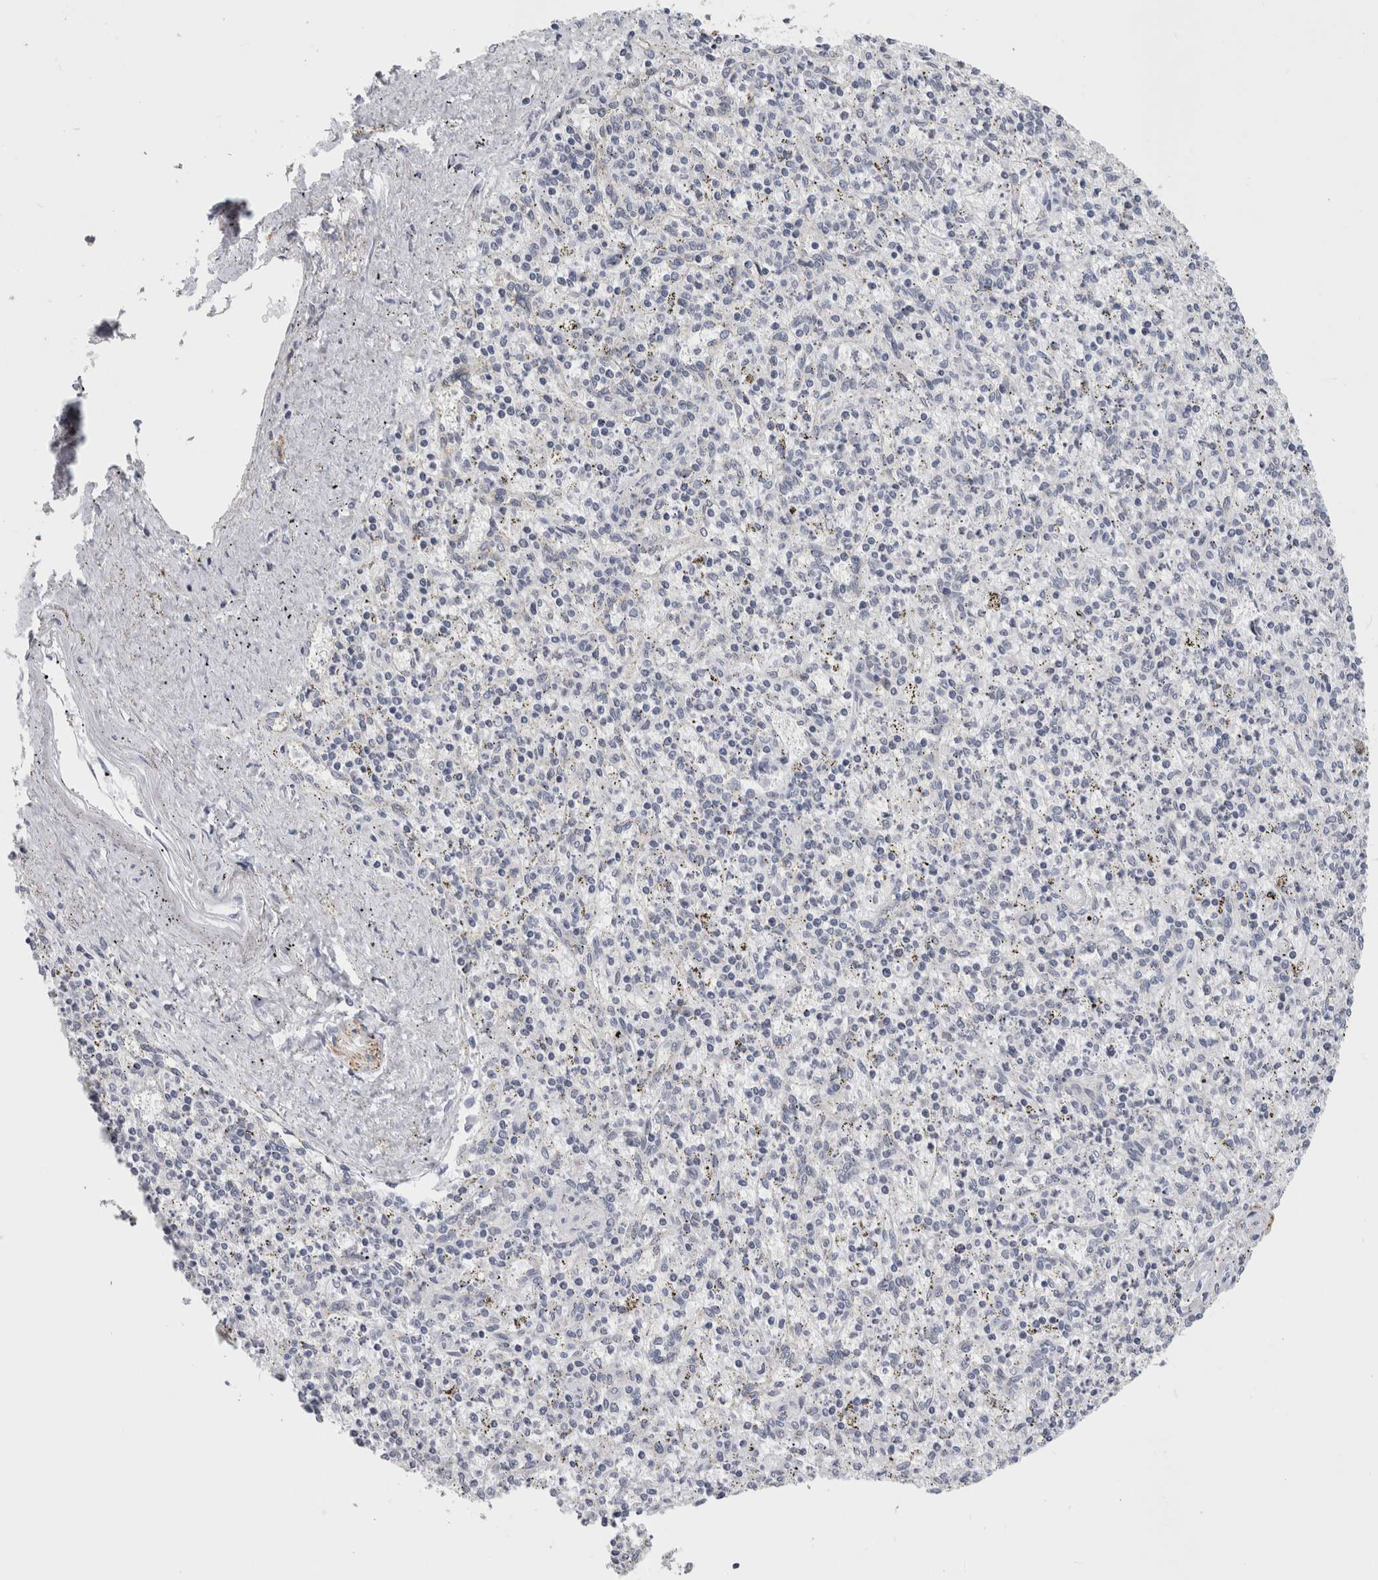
{"staining": {"intensity": "negative", "quantity": "none", "location": "none"}, "tissue": "spleen", "cell_type": "Cells in red pulp", "image_type": "normal", "snomed": [{"axis": "morphology", "description": "Normal tissue, NOS"}, {"axis": "topography", "description": "Spleen"}], "caption": "This is an immunohistochemistry photomicrograph of benign human spleen. There is no positivity in cells in red pulp.", "gene": "TMEM242", "patient": {"sex": "male", "age": 72}}